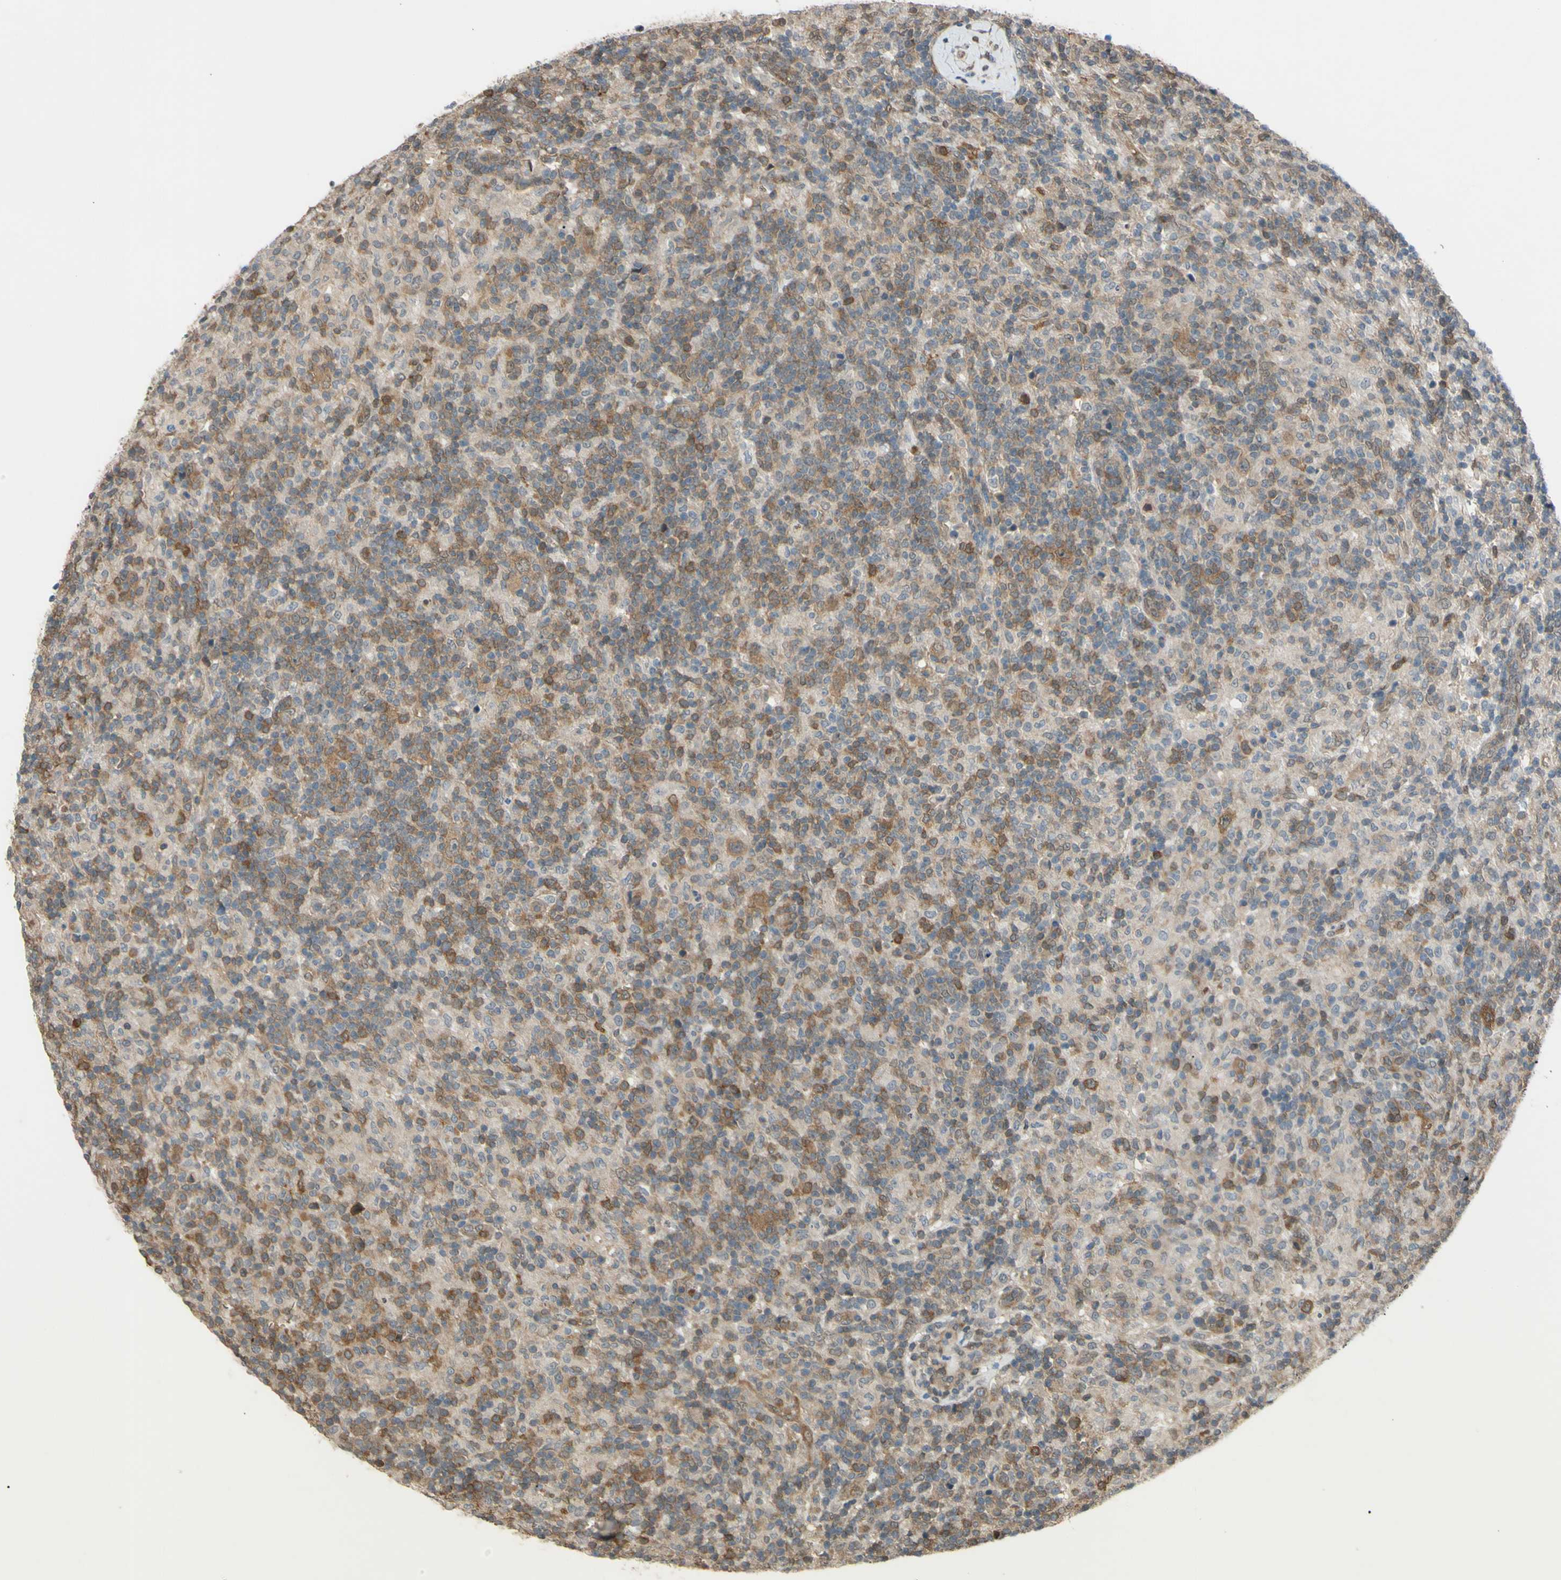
{"staining": {"intensity": "moderate", "quantity": ">75%", "location": "cytoplasmic/membranous"}, "tissue": "lymphoma", "cell_type": "Tumor cells", "image_type": "cancer", "snomed": [{"axis": "morphology", "description": "Hodgkin's disease, NOS"}, {"axis": "topography", "description": "Lymph node"}], "caption": "Moderate cytoplasmic/membranous protein expression is appreciated in about >75% of tumor cells in lymphoma. The staining was performed using DAB, with brown indicating positive protein expression. Nuclei are stained blue with hematoxylin.", "gene": "YWHAQ", "patient": {"sex": "male", "age": 70}}